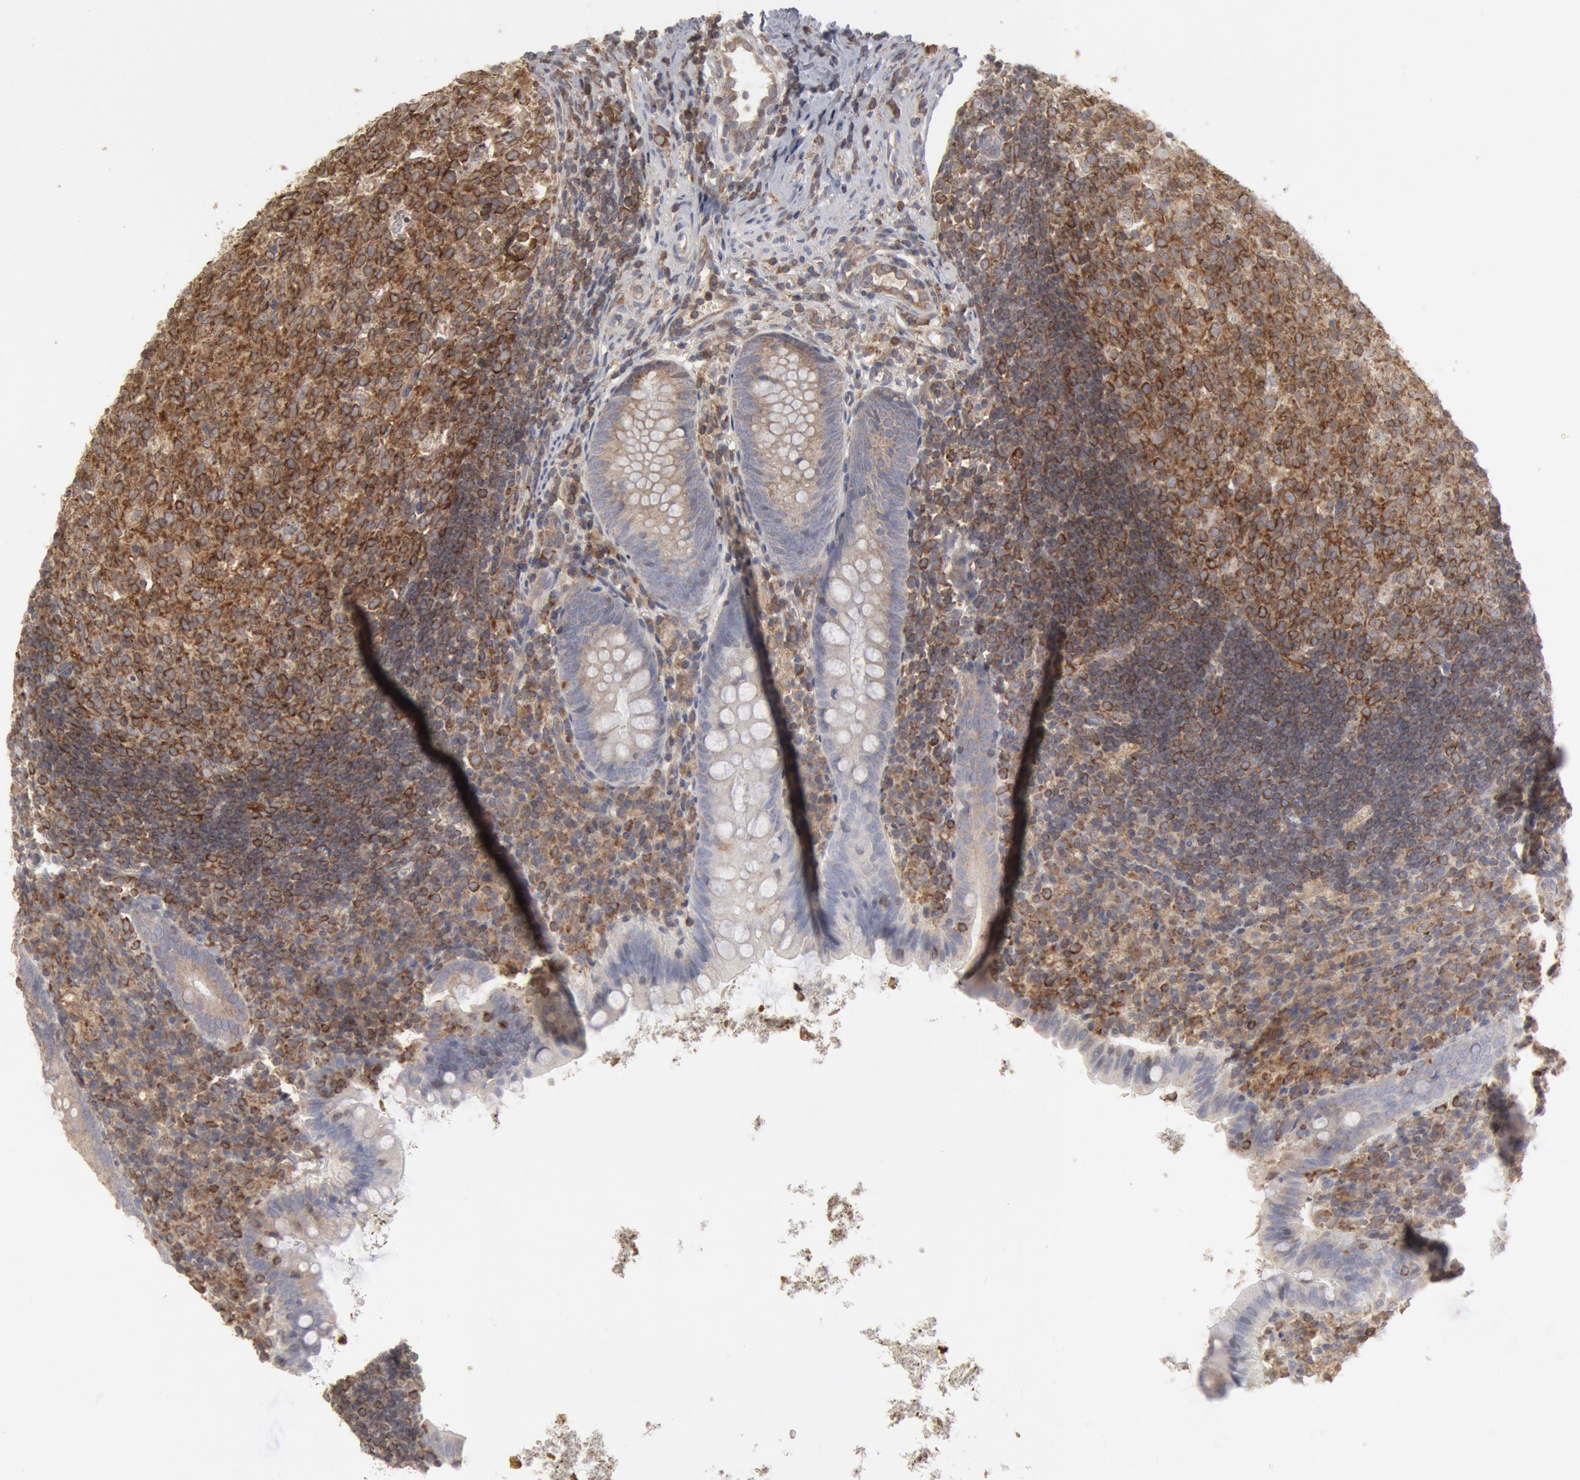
{"staining": {"intensity": "negative", "quantity": "none", "location": "none"}, "tissue": "appendix", "cell_type": "Glandular cells", "image_type": "normal", "snomed": [{"axis": "morphology", "description": "Normal tissue, NOS"}, {"axis": "topography", "description": "Appendix"}], "caption": "DAB immunohistochemical staining of normal human appendix displays no significant staining in glandular cells.", "gene": "OSBPL8", "patient": {"sex": "female", "age": 9}}